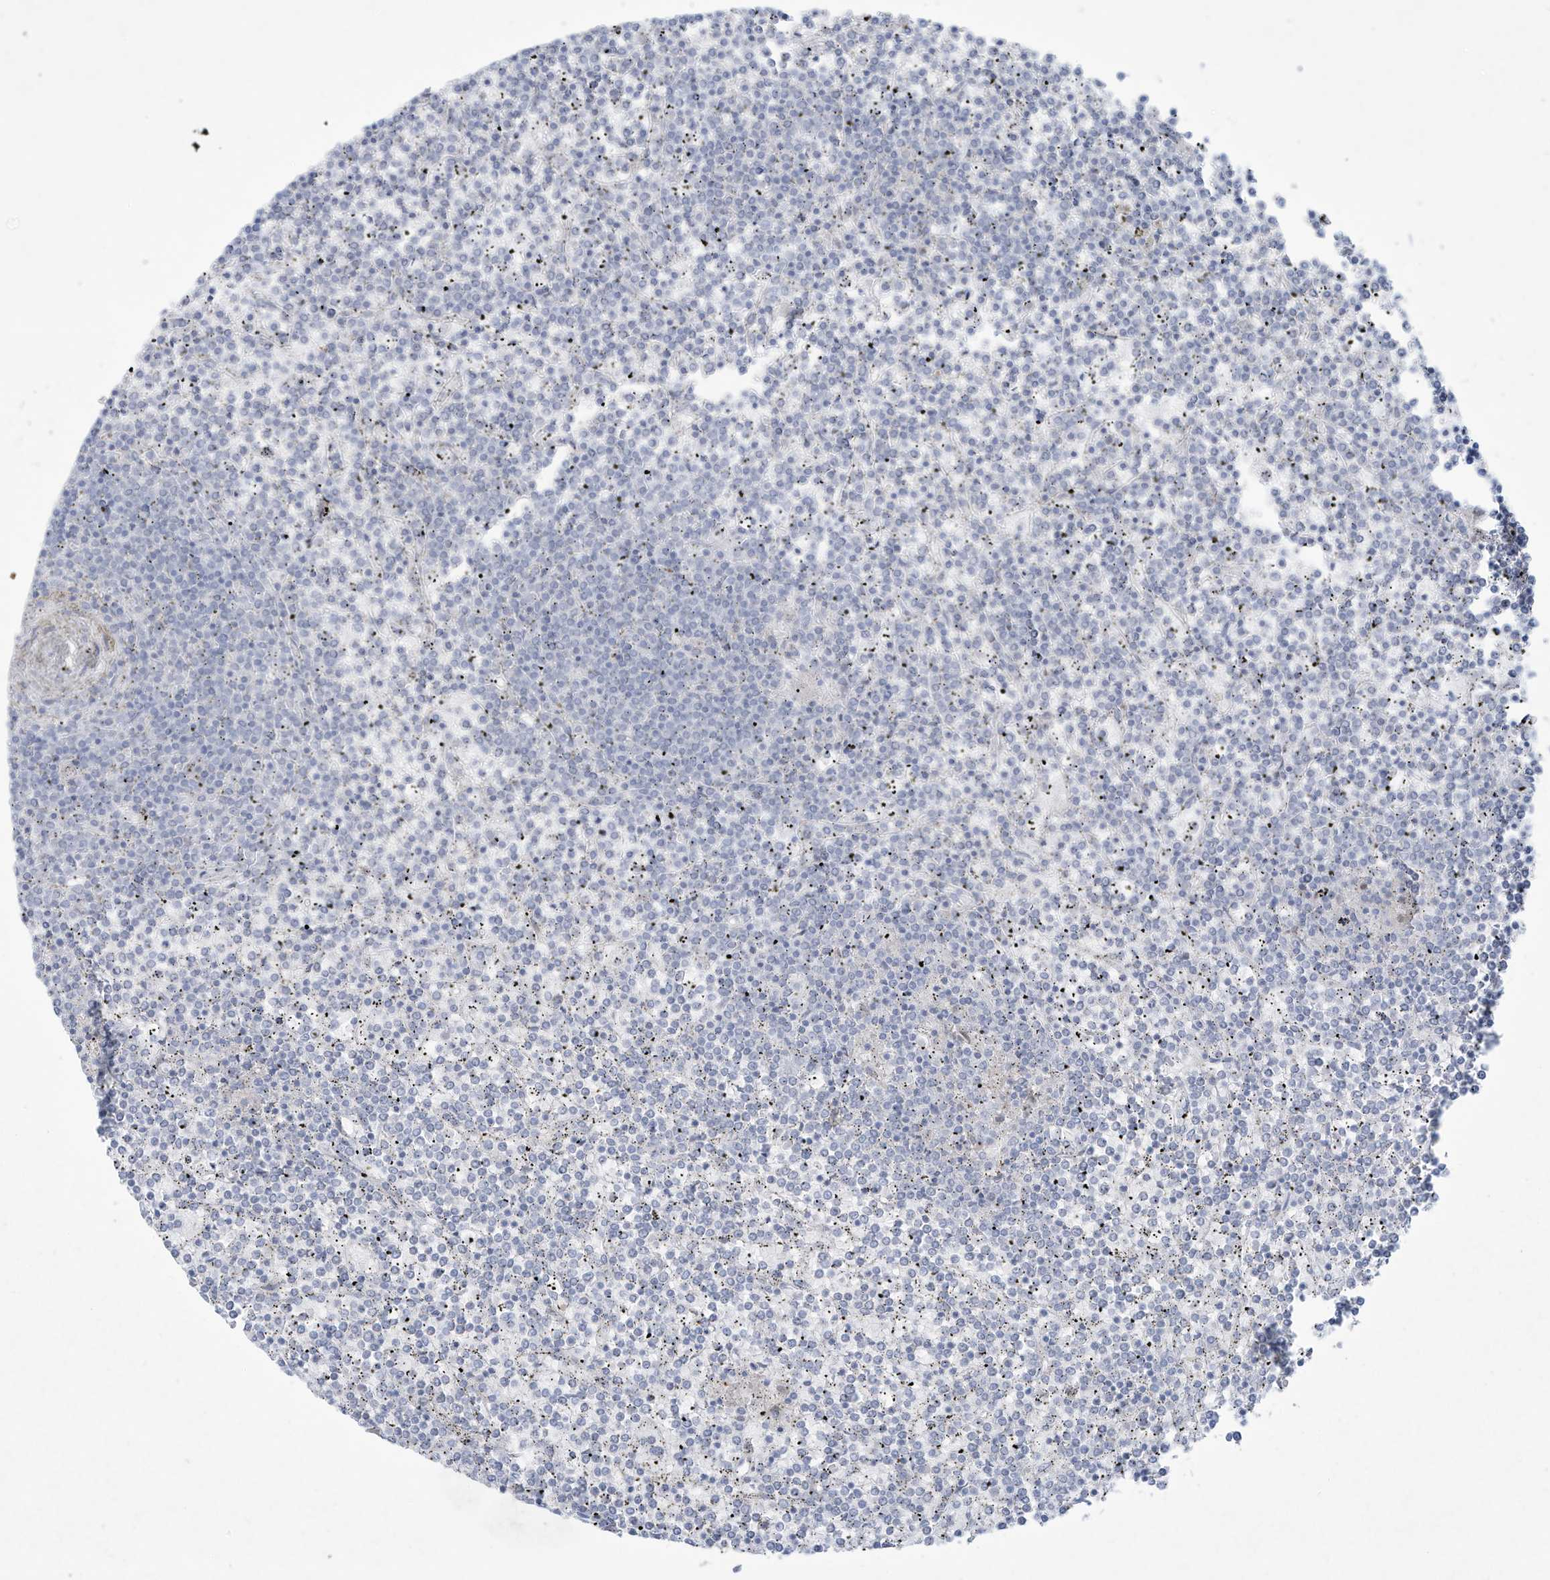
{"staining": {"intensity": "negative", "quantity": "none", "location": "none"}, "tissue": "lymphoma", "cell_type": "Tumor cells", "image_type": "cancer", "snomed": [{"axis": "morphology", "description": "Malignant lymphoma, non-Hodgkin's type, Low grade"}, {"axis": "topography", "description": "Spleen"}], "caption": "A photomicrograph of malignant lymphoma, non-Hodgkin's type (low-grade) stained for a protein exhibits no brown staining in tumor cells. (Brightfield microscopy of DAB IHC at high magnification).", "gene": "PAX6", "patient": {"sex": "female", "age": 19}}